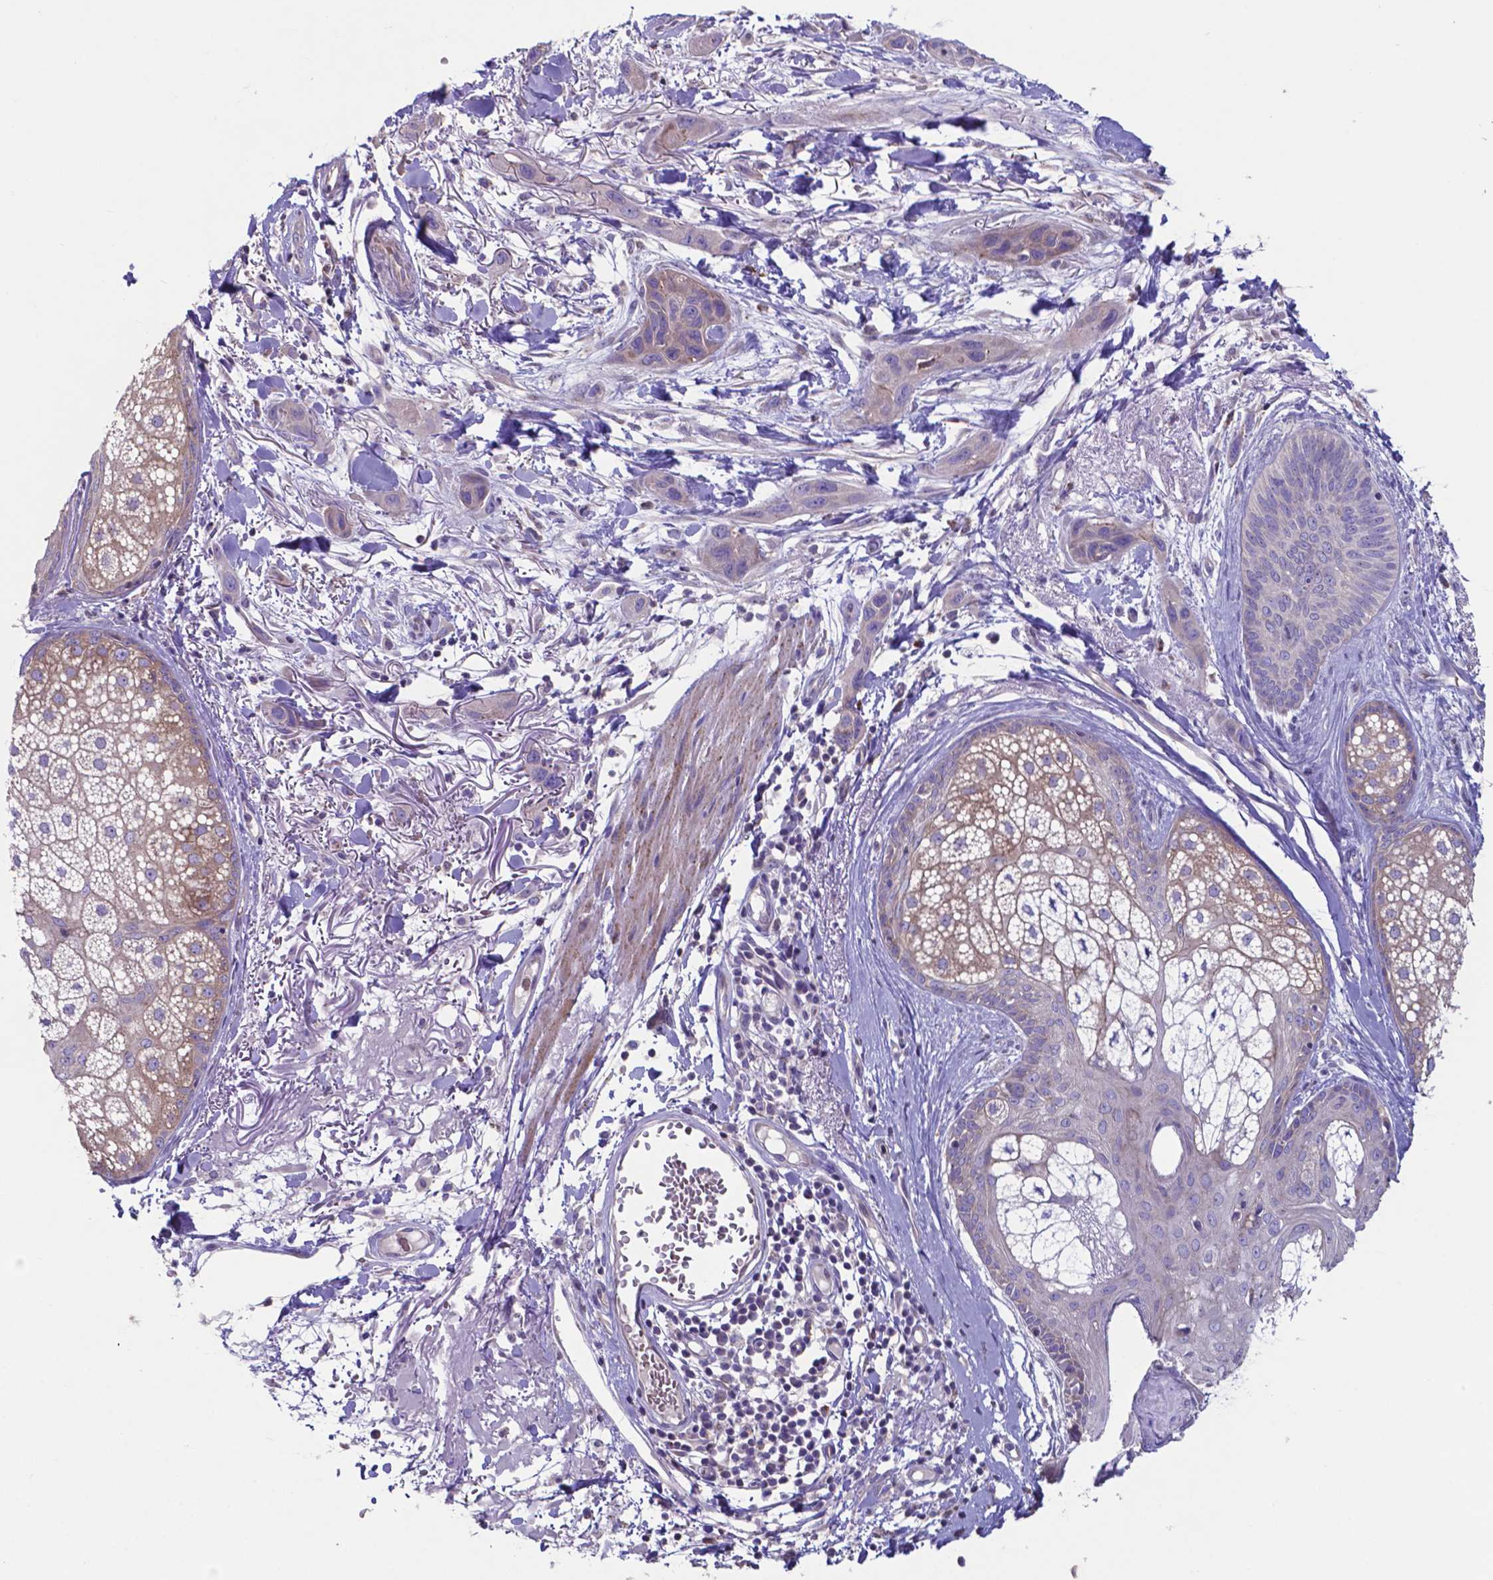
{"staining": {"intensity": "weak", "quantity": ">75%", "location": "cytoplasmic/membranous"}, "tissue": "skin cancer", "cell_type": "Tumor cells", "image_type": "cancer", "snomed": [{"axis": "morphology", "description": "Squamous cell carcinoma, NOS"}, {"axis": "topography", "description": "Skin"}], "caption": "Immunohistochemical staining of skin cancer displays weak cytoplasmic/membranous protein expression in approximately >75% of tumor cells. Ihc stains the protein of interest in brown and the nuclei are stained blue.", "gene": "TYRO3", "patient": {"sex": "male", "age": 79}}